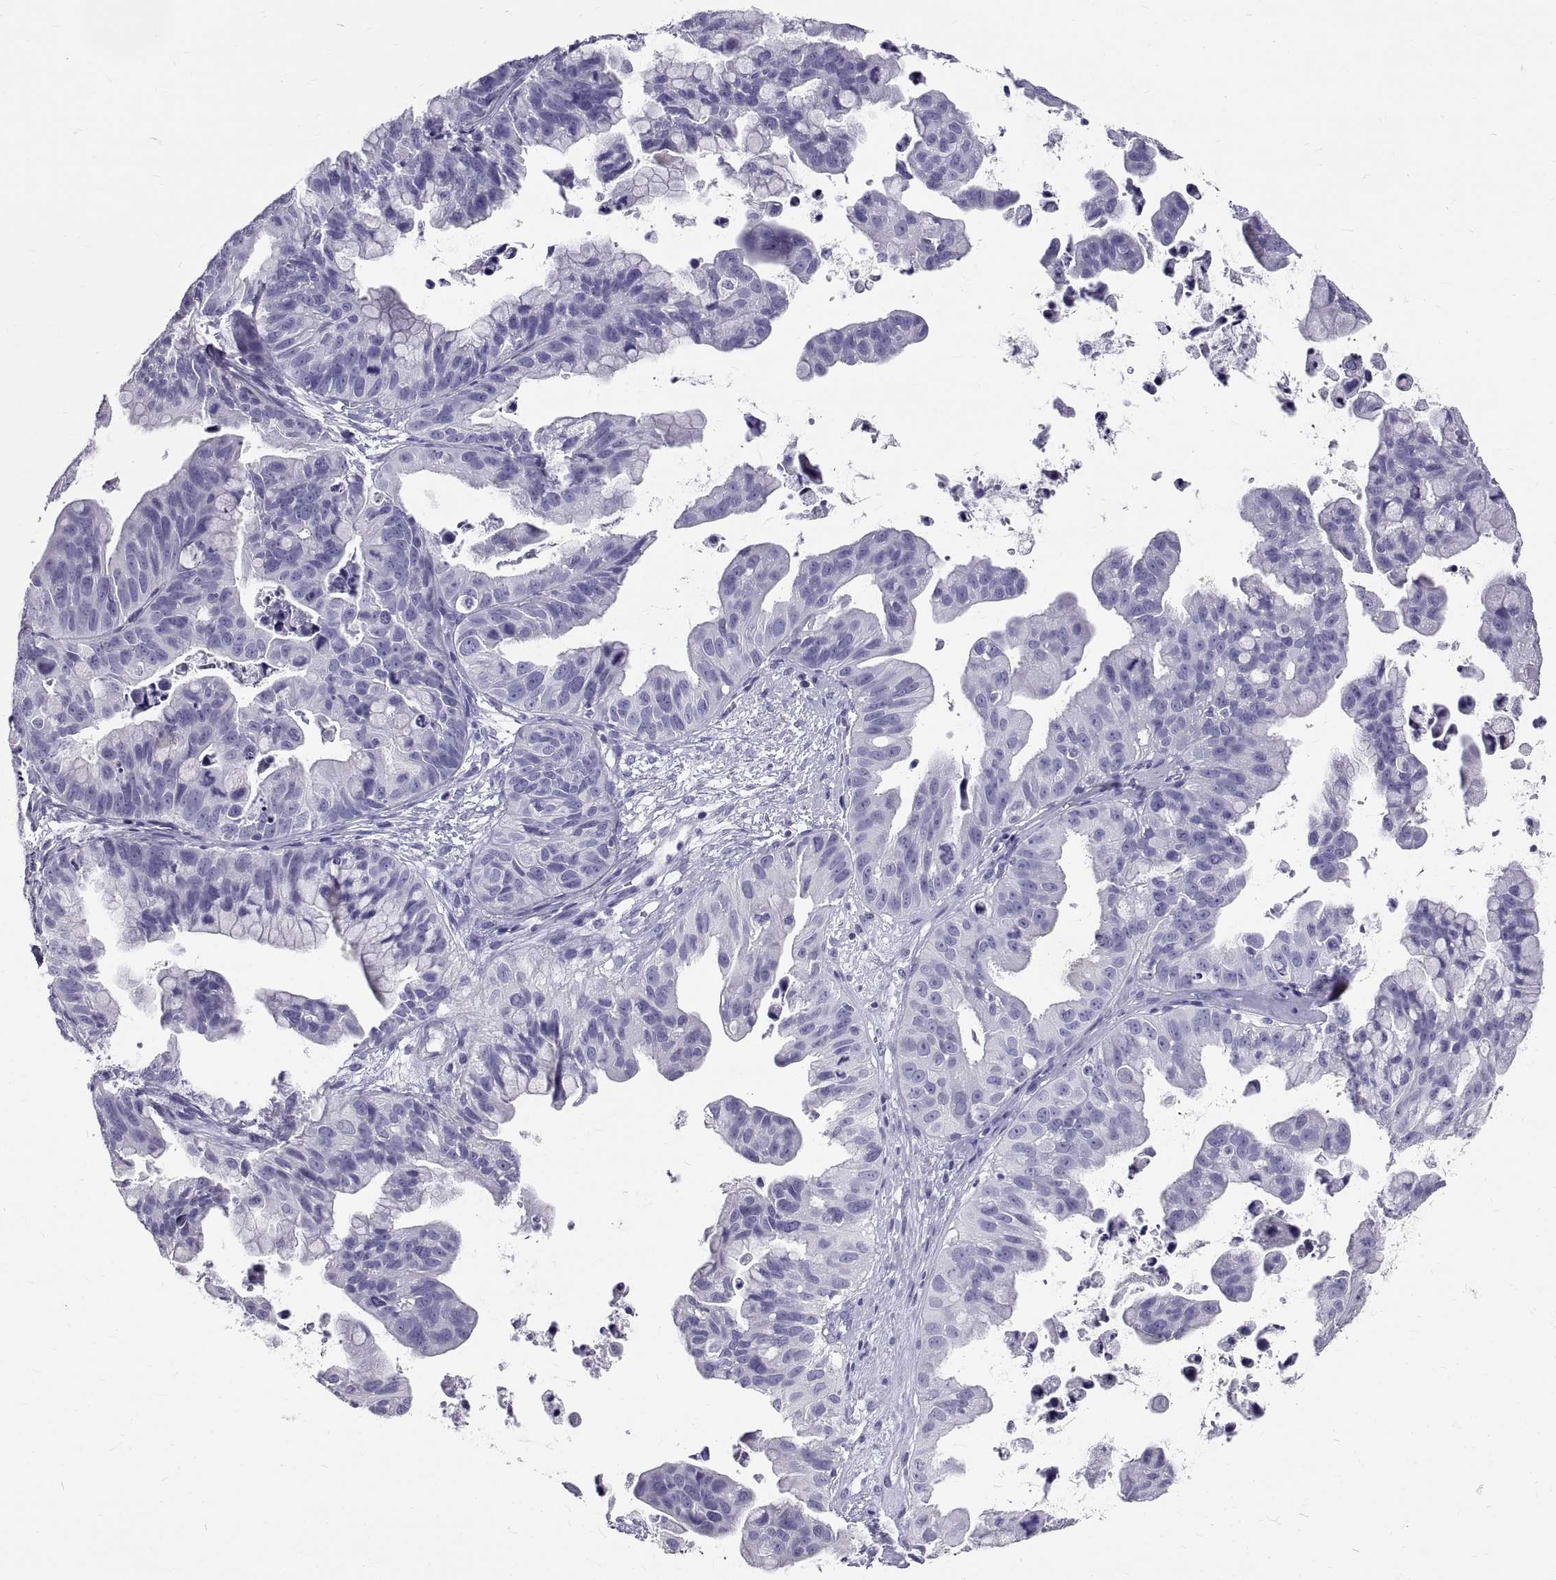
{"staining": {"intensity": "negative", "quantity": "none", "location": "none"}, "tissue": "ovarian cancer", "cell_type": "Tumor cells", "image_type": "cancer", "snomed": [{"axis": "morphology", "description": "Cystadenocarcinoma, mucinous, NOS"}, {"axis": "topography", "description": "Ovary"}], "caption": "Protein analysis of ovarian cancer demonstrates no significant expression in tumor cells.", "gene": "GNG12", "patient": {"sex": "female", "age": 76}}